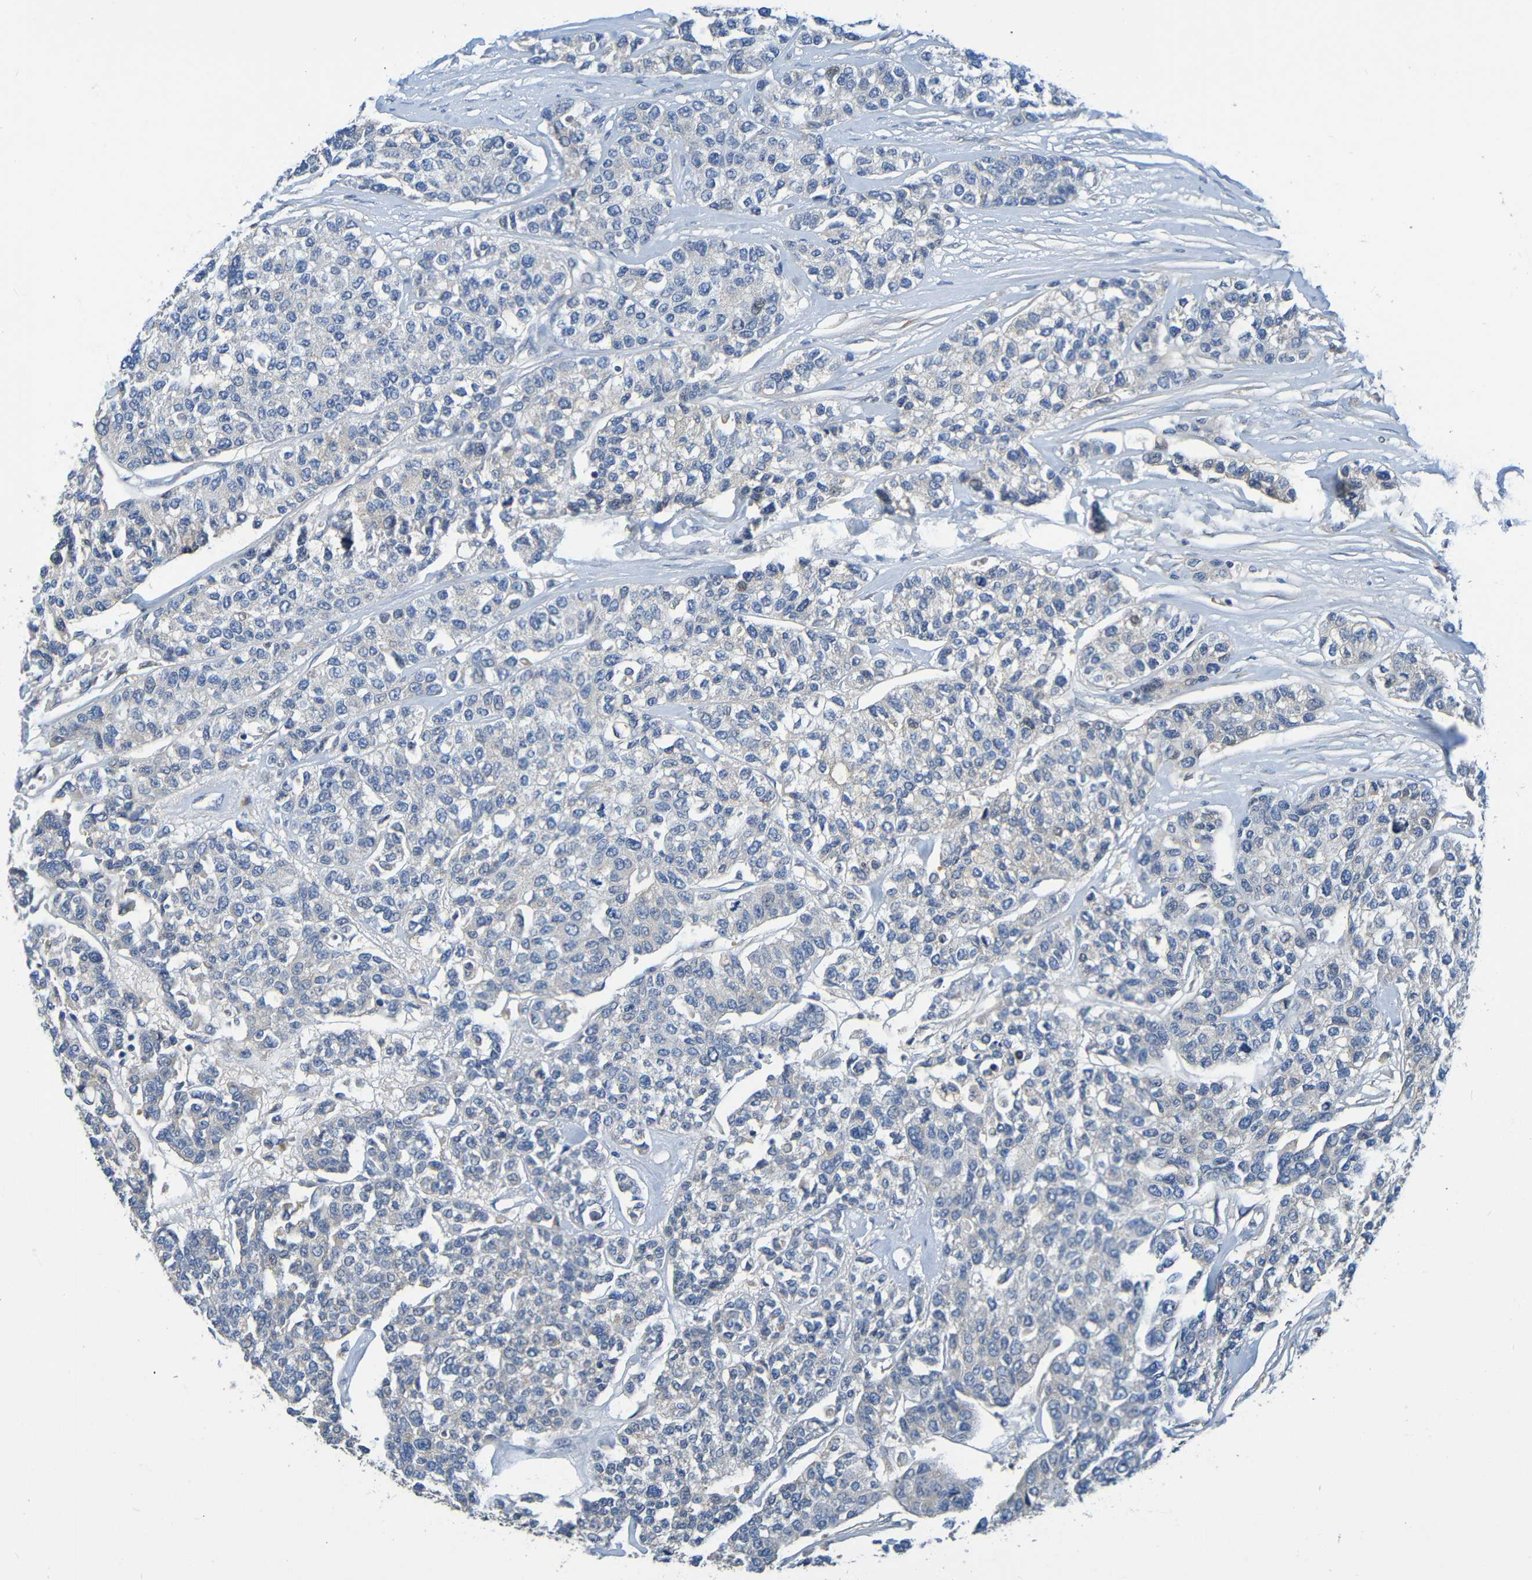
{"staining": {"intensity": "negative", "quantity": "none", "location": "none"}, "tissue": "breast cancer", "cell_type": "Tumor cells", "image_type": "cancer", "snomed": [{"axis": "morphology", "description": "Duct carcinoma"}, {"axis": "topography", "description": "Breast"}], "caption": "IHC of human breast cancer (invasive ductal carcinoma) shows no positivity in tumor cells. Brightfield microscopy of IHC stained with DAB (3,3'-diaminobenzidine) (brown) and hematoxylin (blue), captured at high magnification.", "gene": "C1QA", "patient": {"sex": "female", "age": 51}}